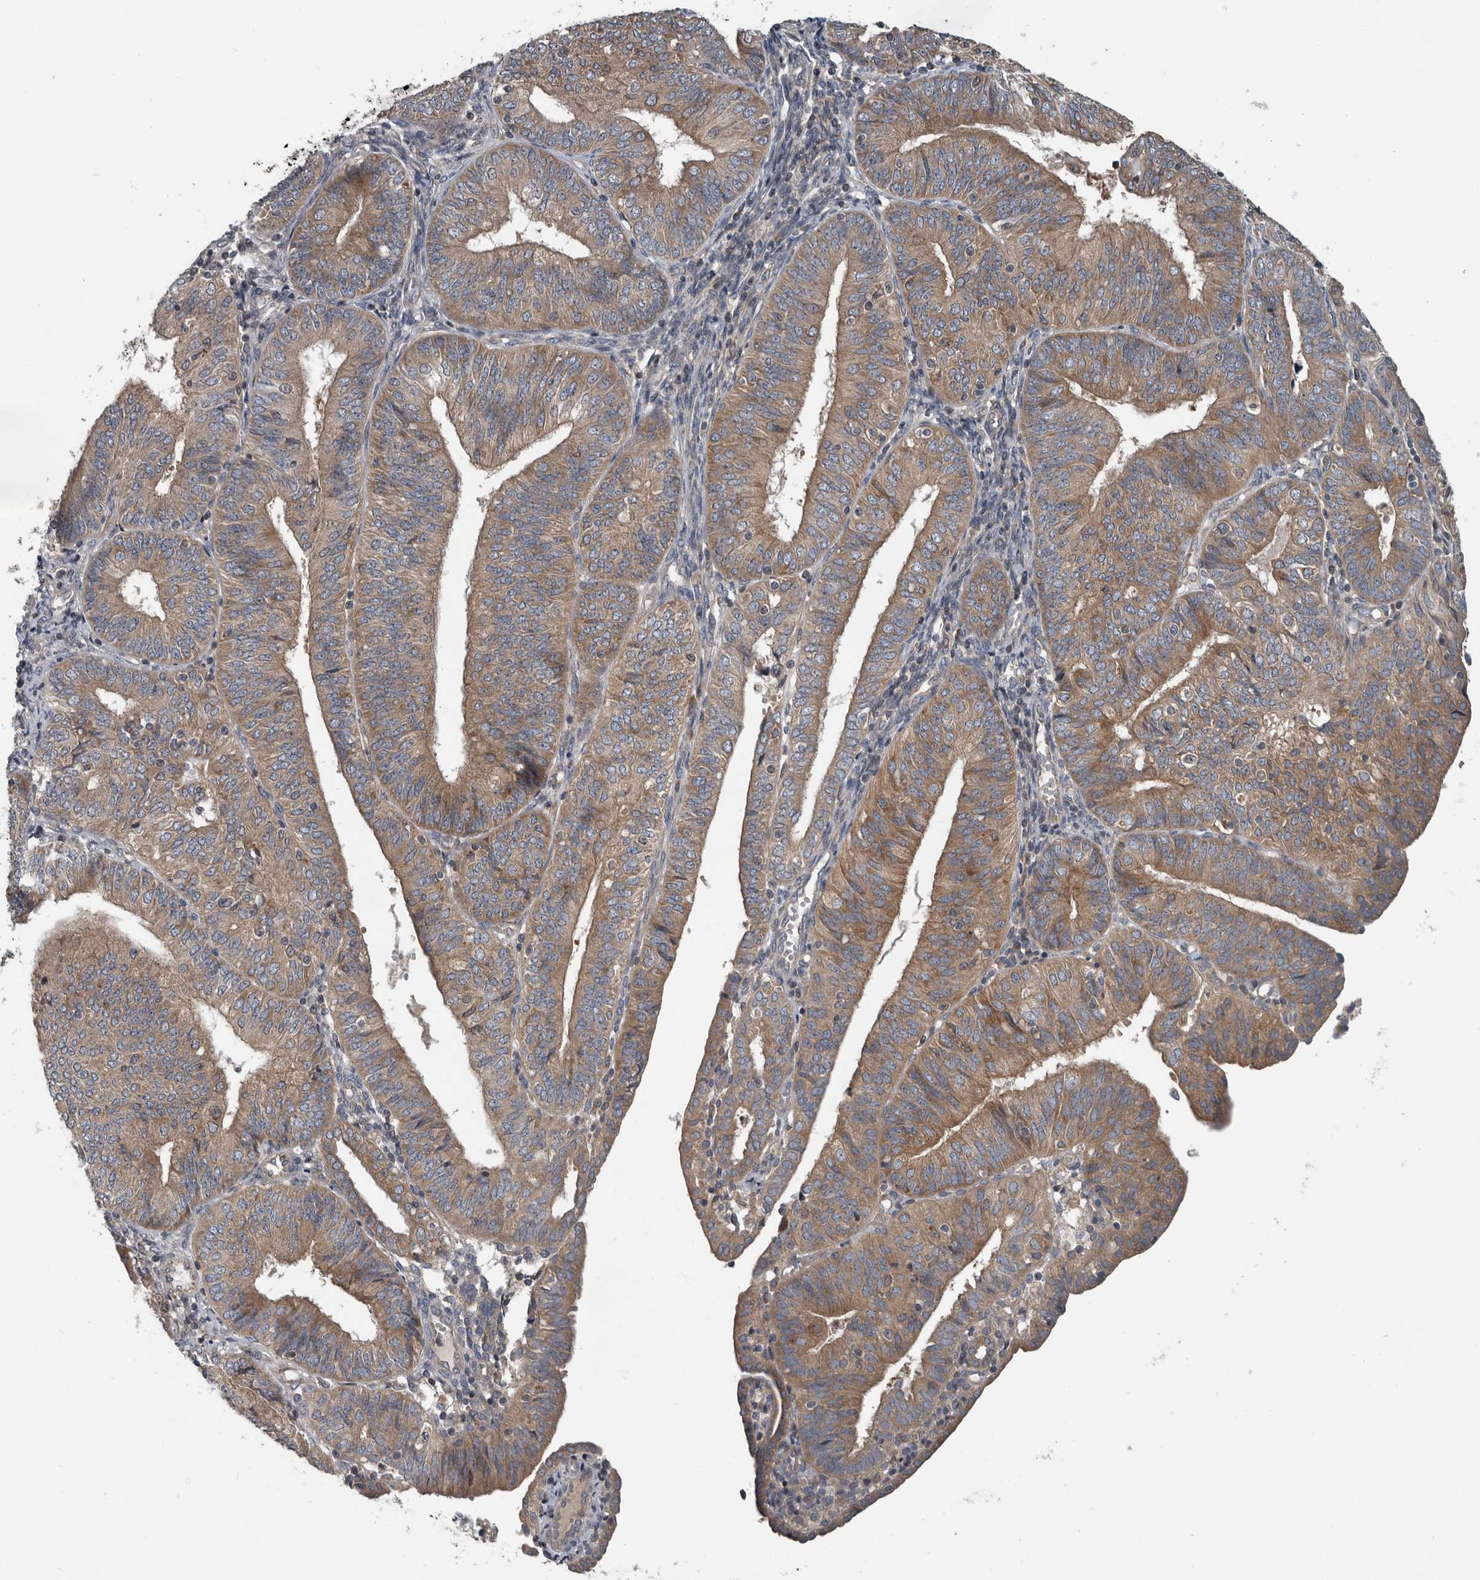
{"staining": {"intensity": "moderate", "quantity": ">75%", "location": "cytoplasmic/membranous"}, "tissue": "endometrial cancer", "cell_type": "Tumor cells", "image_type": "cancer", "snomed": [{"axis": "morphology", "description": "Adenocarcinoma, NOS"}, {"axis": "topography", "description": "Endometrium"}], "caption": "DAB immunohistochemical staining of human endometrial adenocarcinoma exhibits moderate cytoplasmic/membranous protein expression in about >75% of tumor cells.", "gene": "TMEM199", "patient": {"sex": "female", "age": 58}}